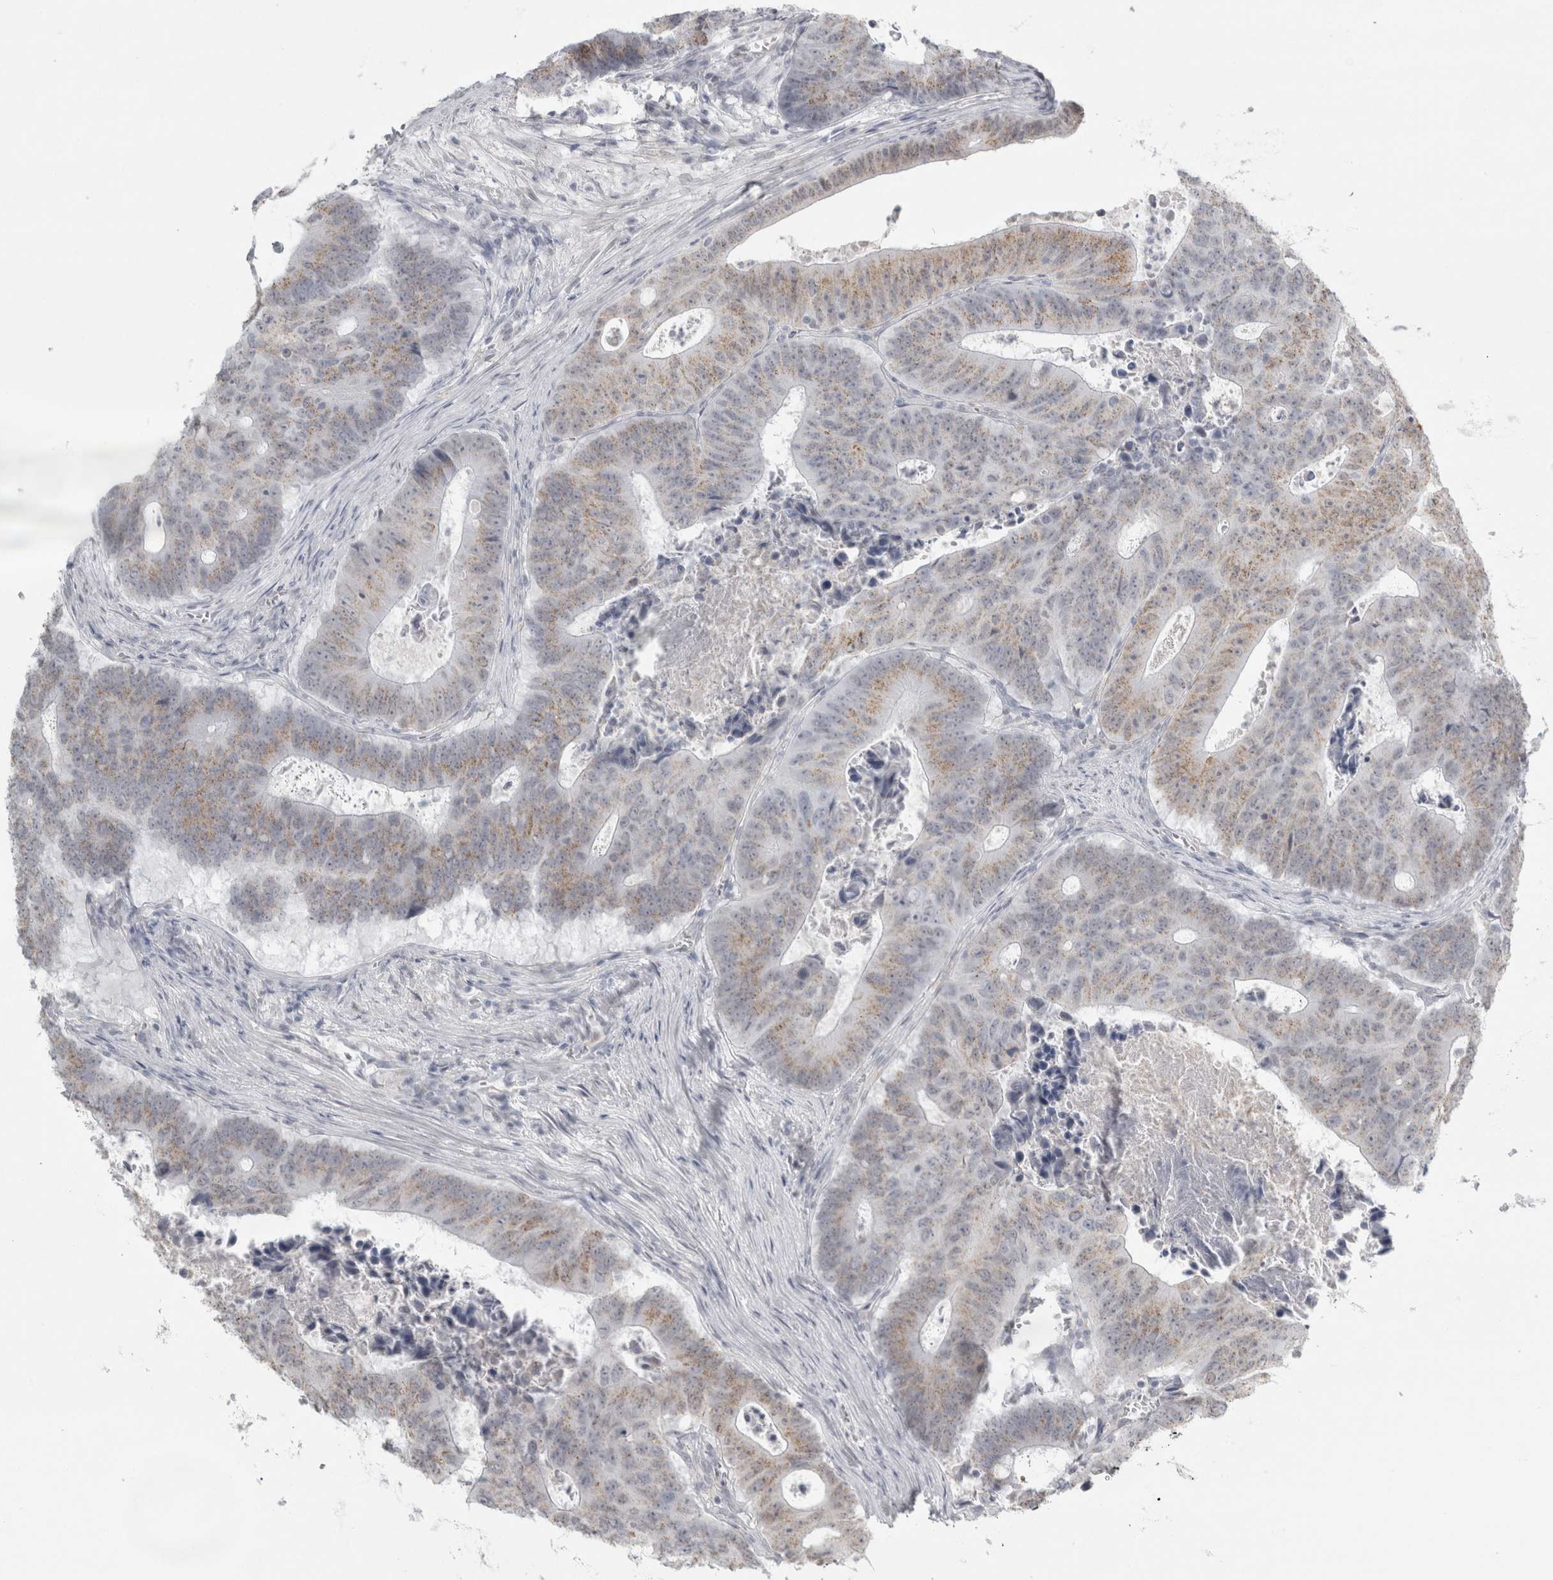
{"staining": {"intensity": "weak", "quantity": "25%-75%", "location": "cytoplasmic/membranous"}, "tissue": "colorectal cancer", "cell_type": "Tumor cells", "image_type": "cancer", "snomed": [{"axis": "morphology", "description": "Adenocarcinoma, NOS"}, {"axis": "topography", "description": "Colon"}], "caption": "A low amount of weak cytoplasmic/membranous positivity is present in about 25%-75% of tumor cells in colorectal cancer (adenocarcinoma) tissue.", "gene": "PLIN1", "patient": {"sex": "male", "age": 87}}